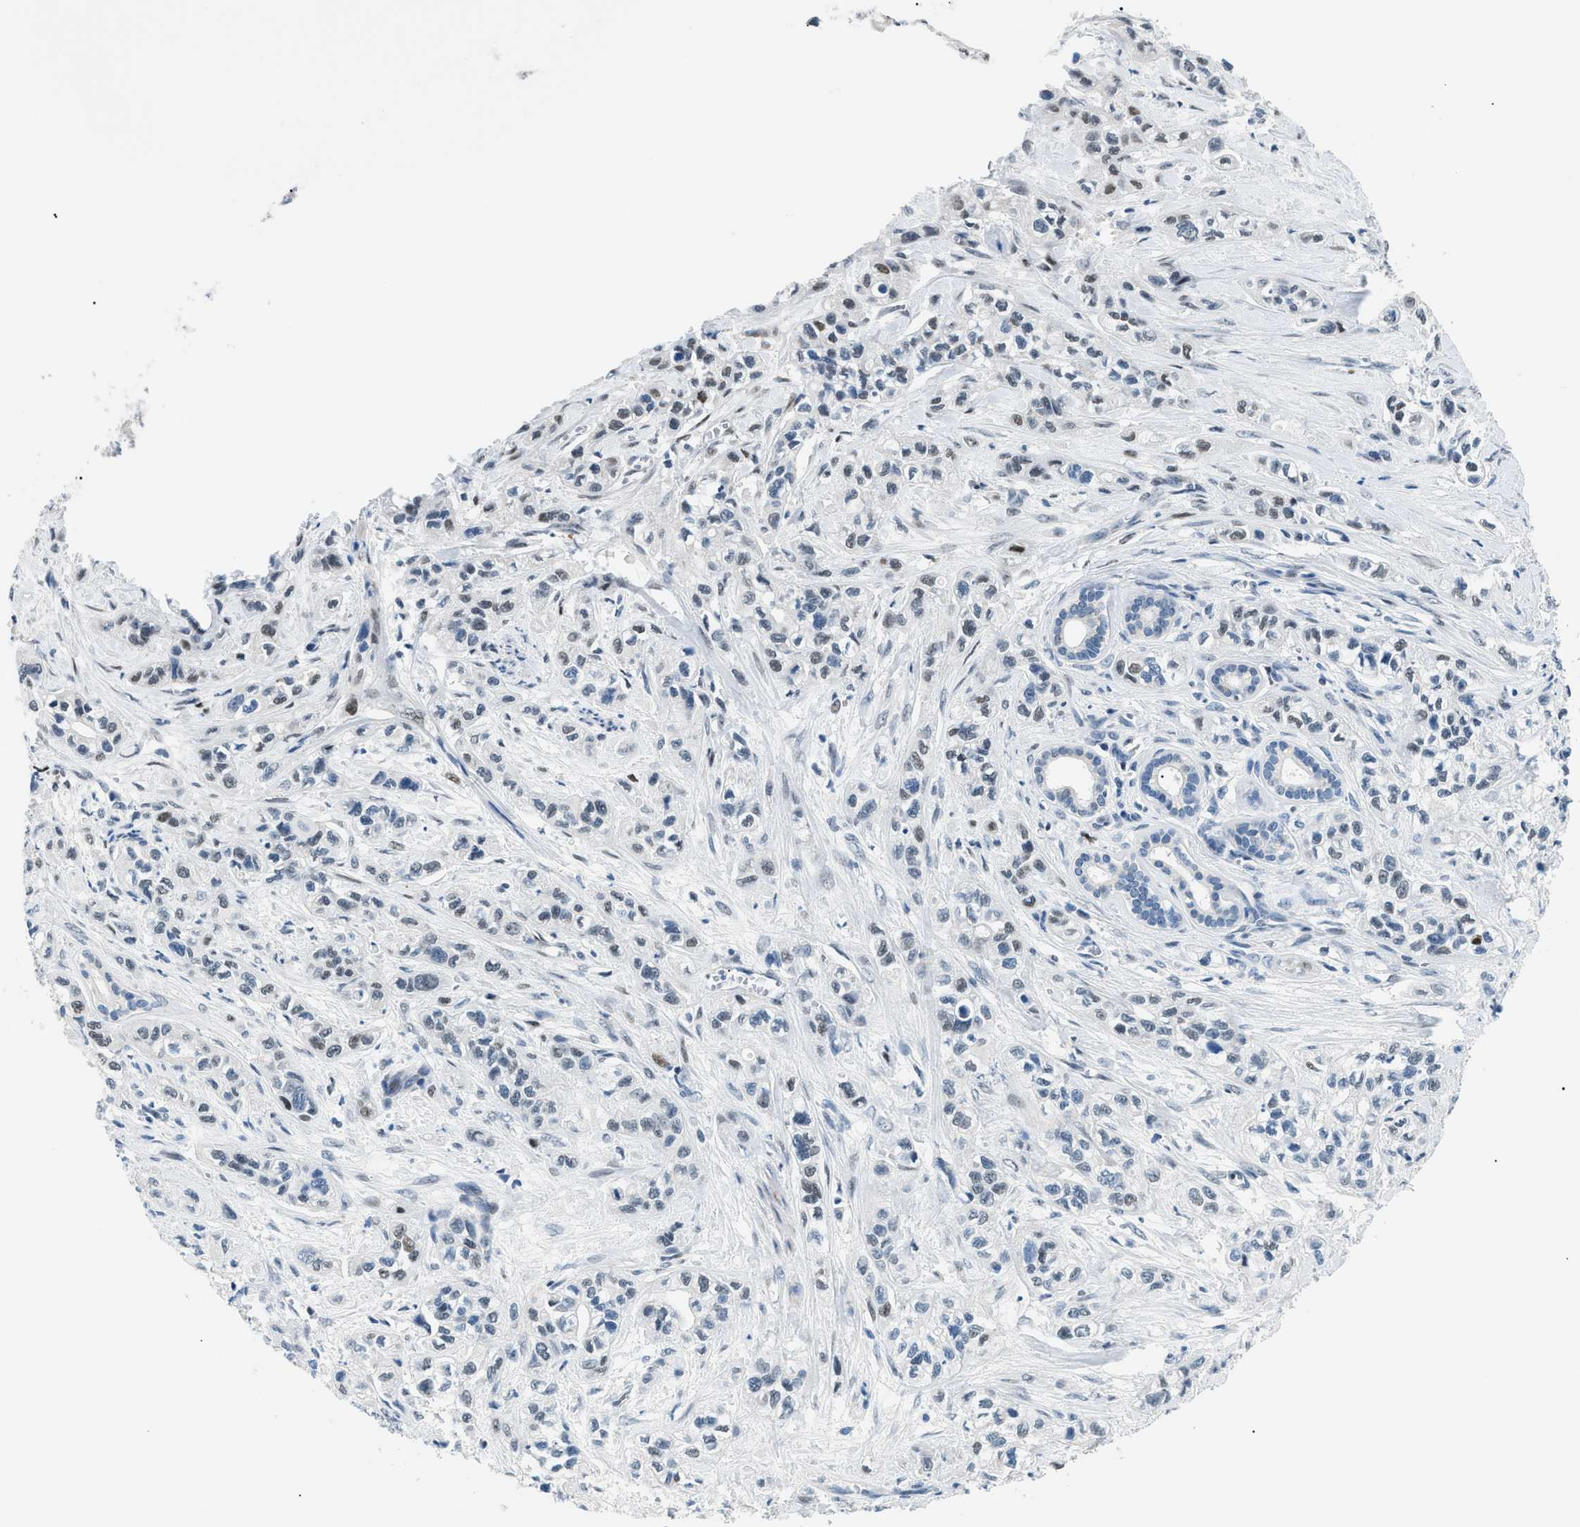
{"staining": {"intensity": "weak", "quantity": "25%-75%", "location": "nuclear"}, "tissue": "pancreatic cancer", "cell_type": "Tumor cells", "image_type": "cancer", "snomed": [{"axis": "morphology", "description": "Adenocarcinoma, NOS"}, {"axis": "topography", "description": "Pancreas"}], "caption": "IHC photomicrograph of adenocarcinoma (pancreatic) stained for a protein (brown), which shows low levels of weak nuclear expression in about 25%-75% of tumor cells.", "gene": "SMARCC1", "patient": {"sex": "male", "age": 74}}